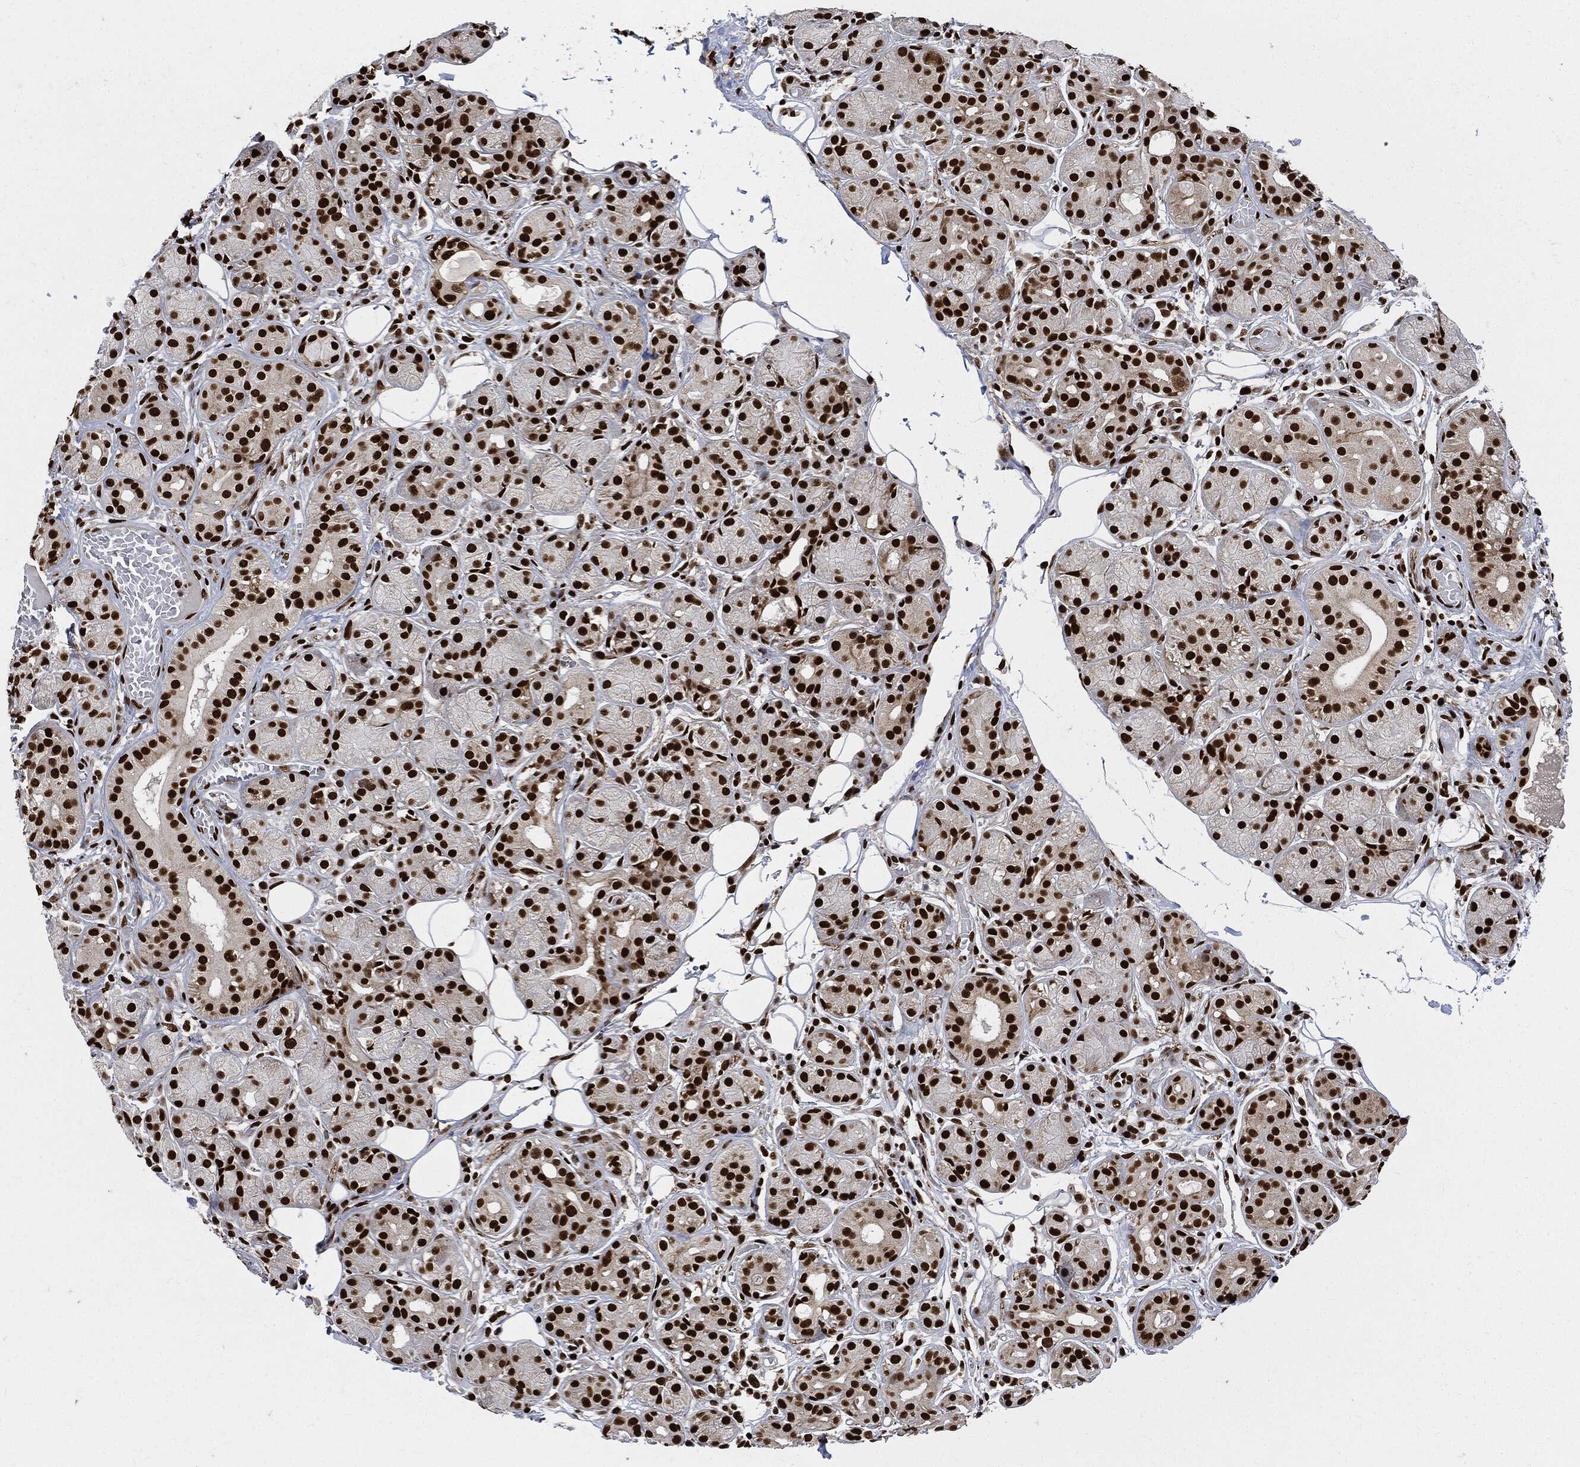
{"staining": {"intensity": "strong", "quantity": ">75%", "location": "nuclear"}, "tissue": "salivary gland", "cell_type": "Glandular cells", "image_type": "normal", "snomed": [{"axis": "morphology", "description": "Normal tissue, NOS"}, {"axis": "topography", "description": "Salivary gland"}], "caption": "Brown immunohistochemical staining in benign human salivary gland exhibits strong nuclear expression in about >75% of glandular cells.", "gene": "RECQL", "patient": {"sex": "male", "age": 71}}